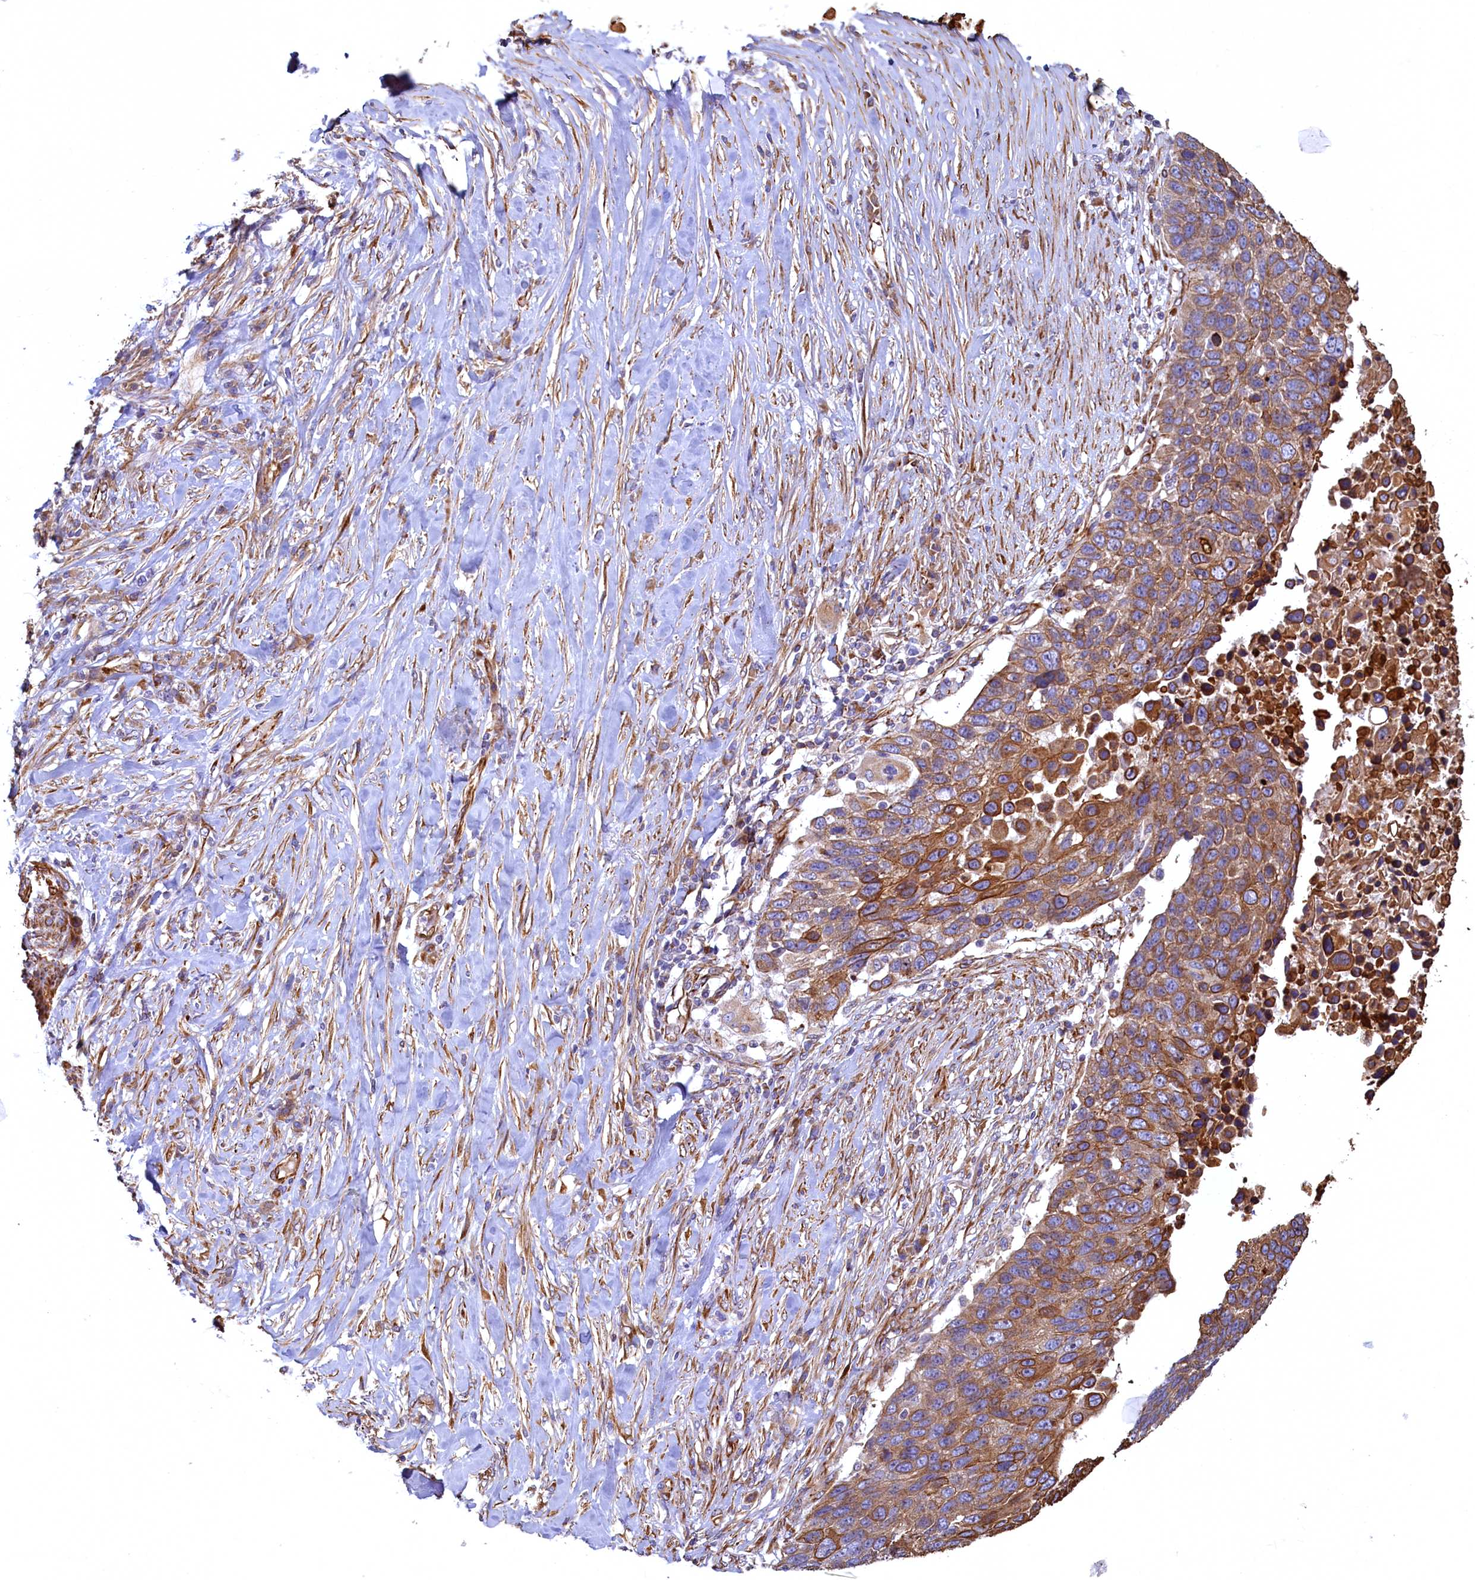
{"staining": {"intensity": "moderate", "quantity": ">75%", "location": "cytoplasmic/membranous"}, "tissue": "lung cancer", "cell_type": "Tumor cells", "image_type": "cancer", "snomed": [{"axis": "morphology", "description": "Normal tissue, NOS"}, {"axis": "morphology", "description": "Squamous cell carcinoma, NOS"}, {"axis": "topography", "description": "Lymph node"}, {"axis": "topography", "description": "Lung"}], "caption": "Lung cancer (squamous cell carcinoma) stained with a protein marker reveals moderate staining in tumor cells.", "gene": "LRRC57", "patient": {"sex": "male", "age": 66}}